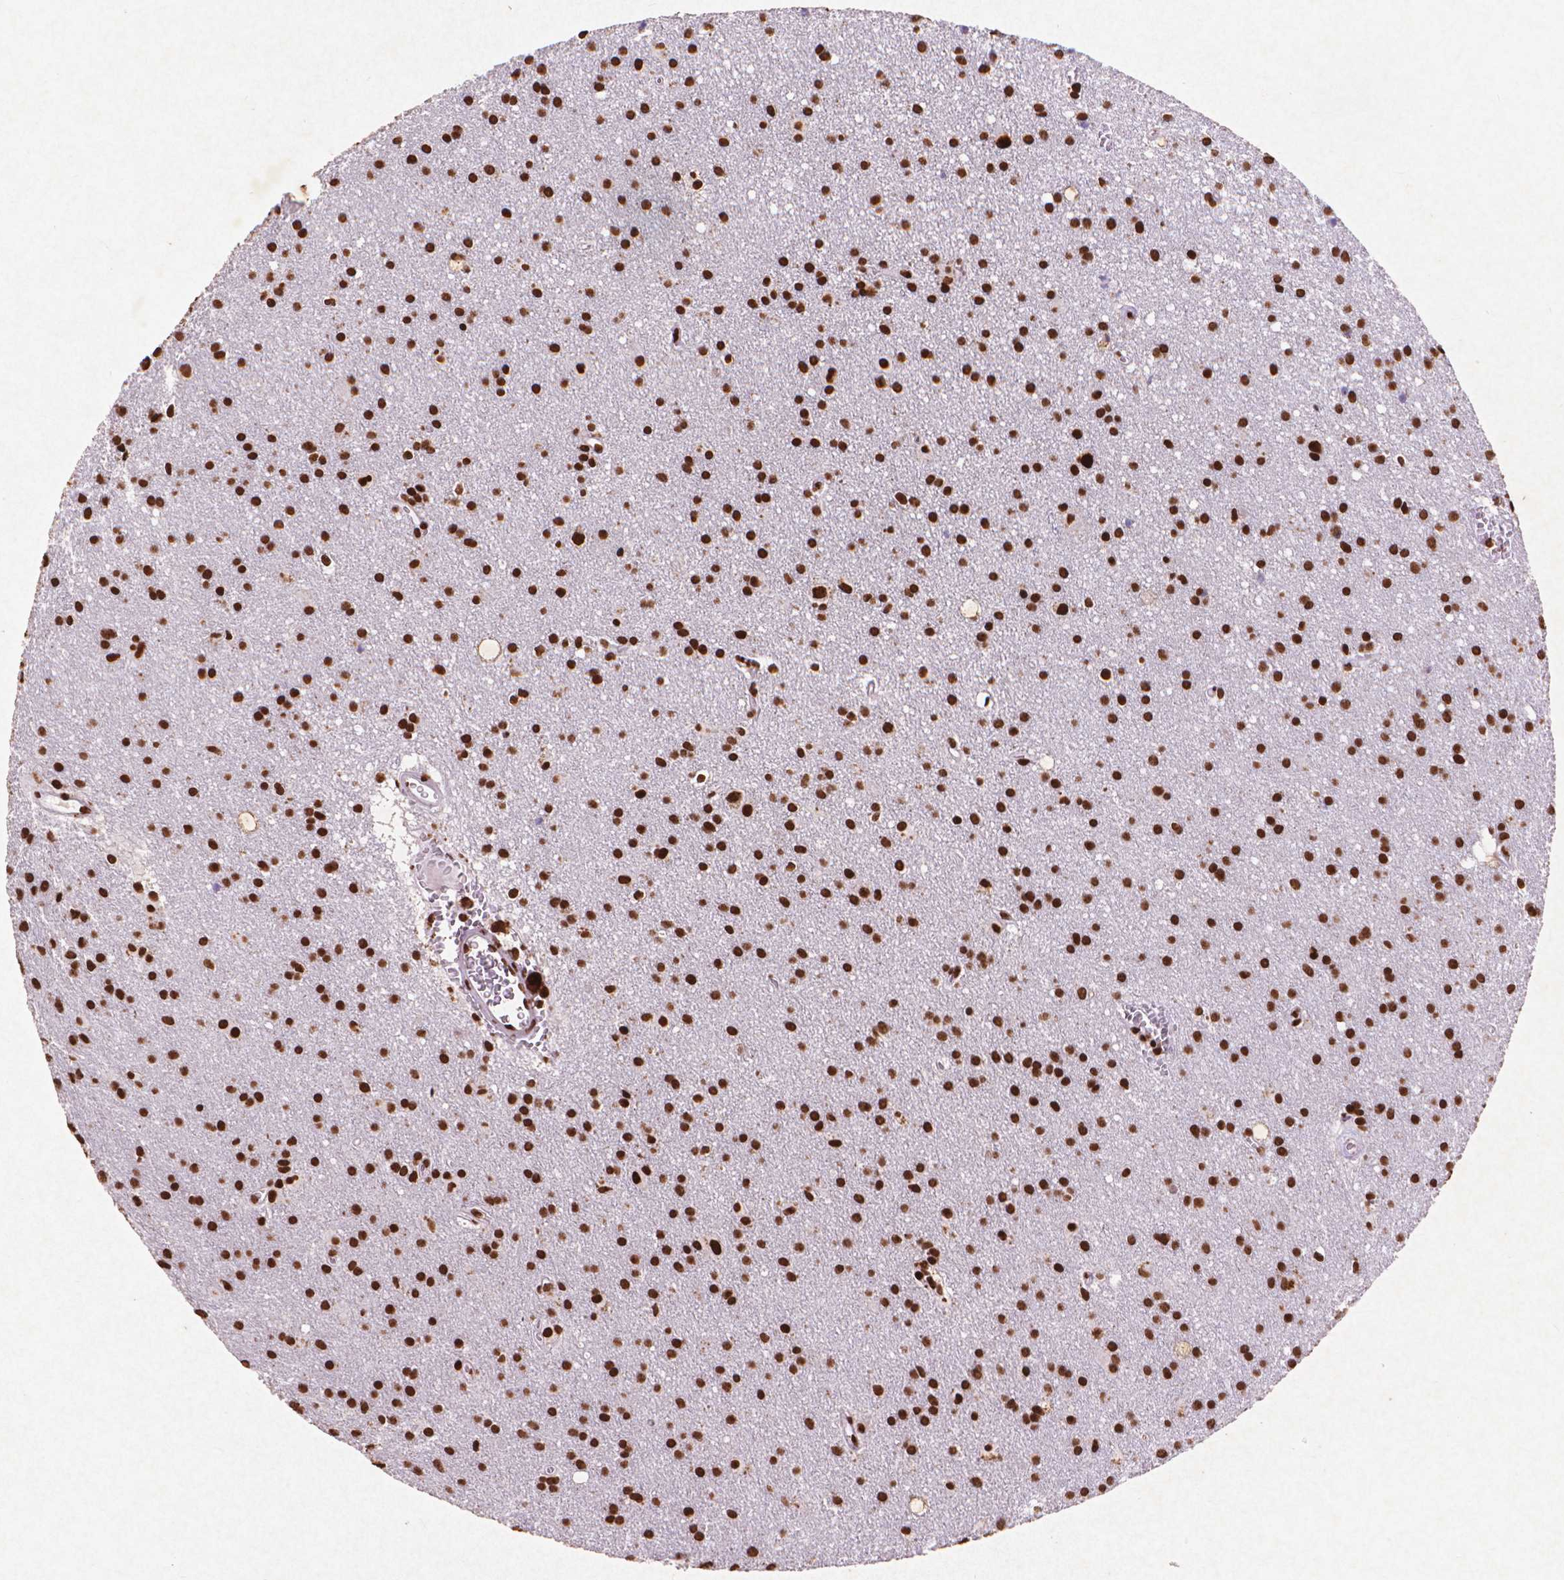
{"staining": {"intensity": "strong", "quantity": ">75%", "location": "nuclear"}, "tissue": "glioma", "cell_type": "Tumor cells", "image_type": "cancer", "snomed": [{"axis": "morphology", "description": "Glioma, malignant, Low grade"}, {"axis": "topography", "description": "Brain"}], "caption": "Strong nuclear protein positivity is seen in approximately >75% of tumor cells in malignant glioma (low-grade).", "gene": "CITED2", "patient": {"sex": "male", "age": 58}}